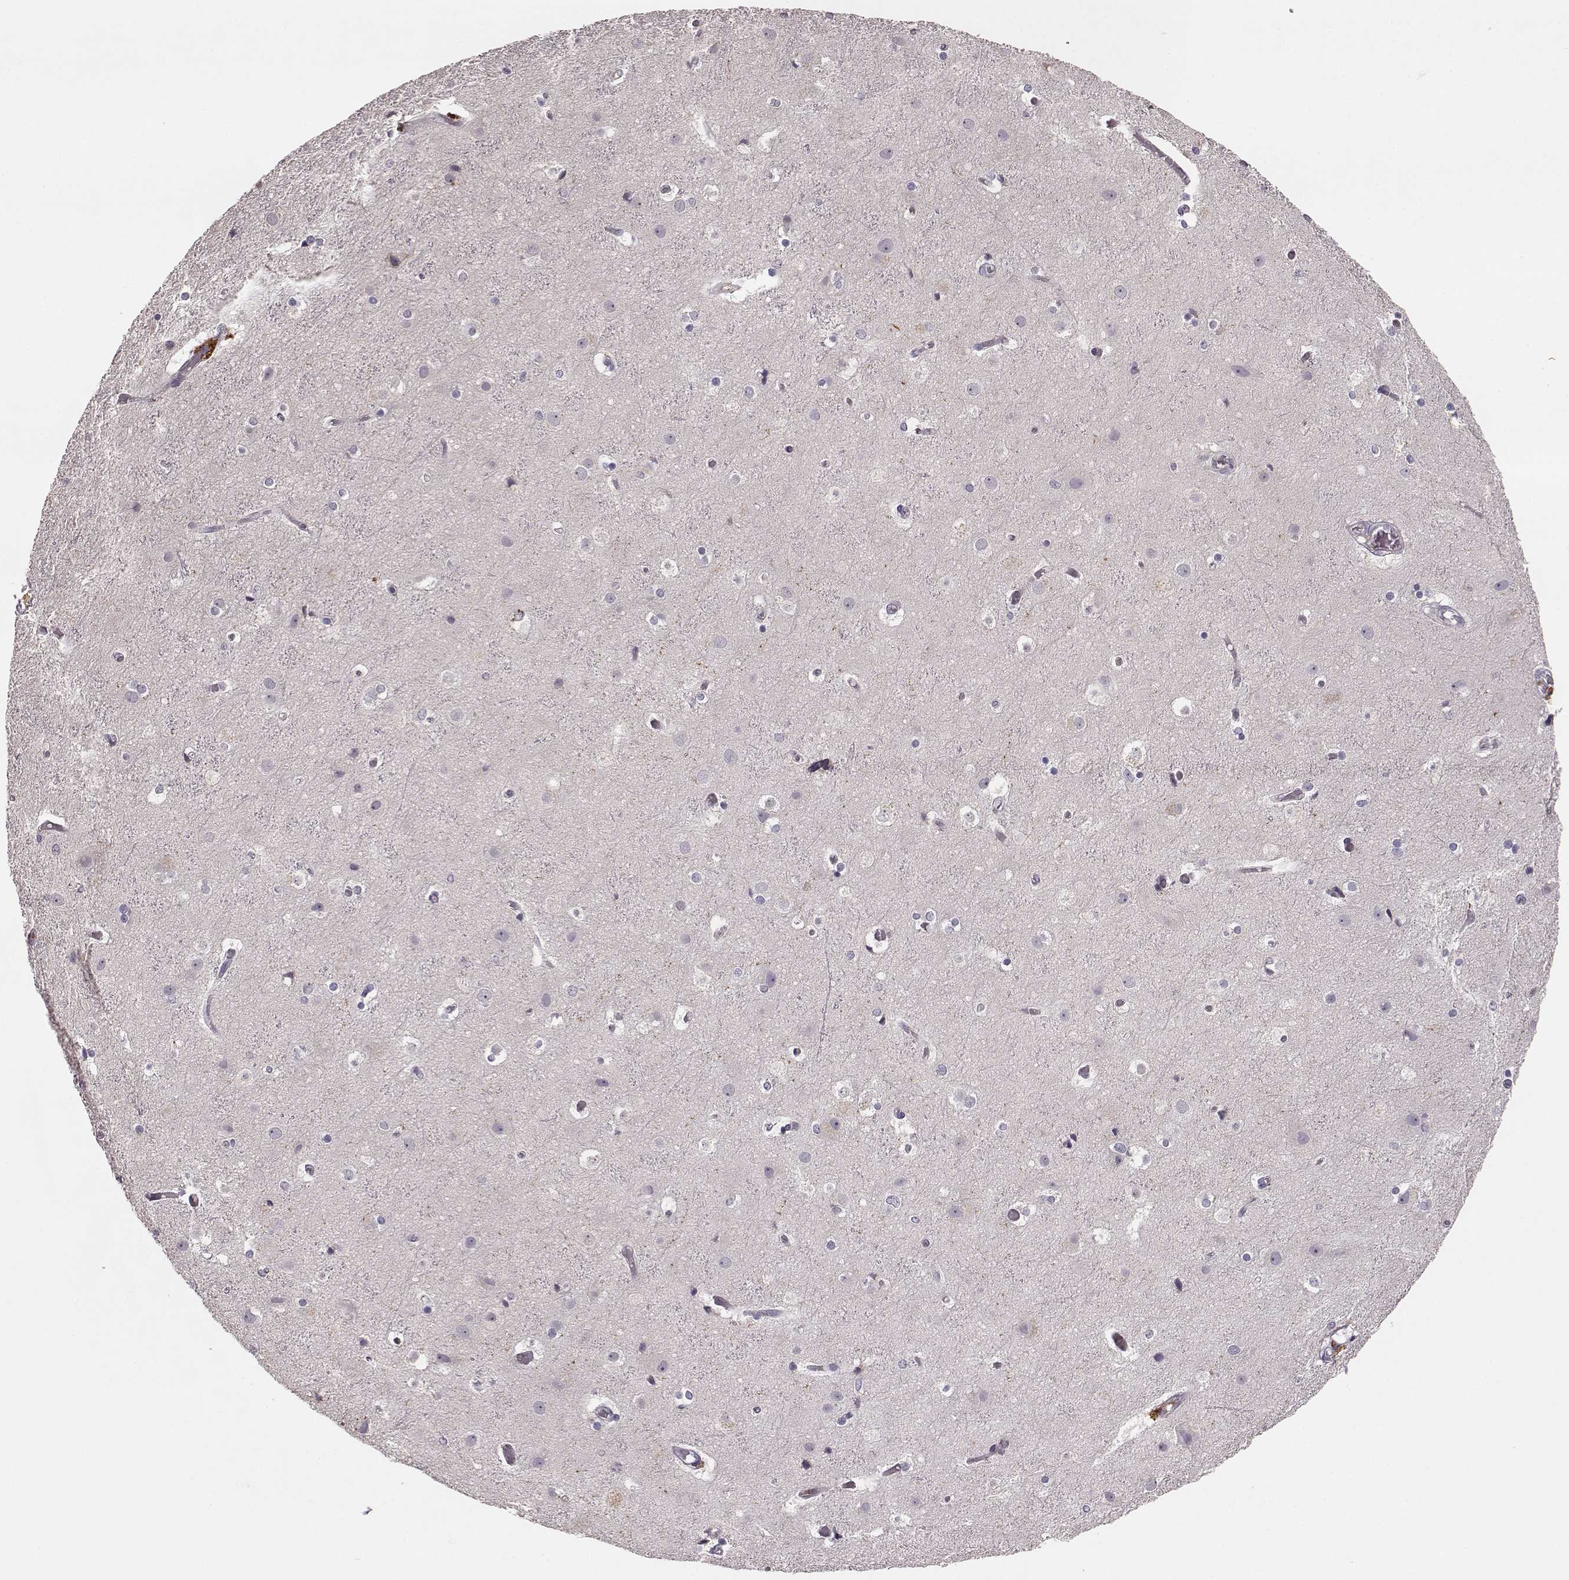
{"staining": {"intensity": "negative", "quantity": "none", "location": "none"}, "tissue": "cerebral cortex", "cell_type": "Endothelial cells", "image_type": "normal", "snomed": [{"axis": "morphology", "description": "Normal tissue, NOS"}, {"axis": "topography", "description": "Cerebral cortex"}], "caption": "Immunohistochemistry (IHC) micrograph of benign cerebral cortex: human cerebral cortex stained with DAB exhibits no significant protein staining in endothelial cells. (Stains: DAB (3,3'-diaminobenzidine) immunohistochemistry with hematoxylin counter stain, Microscopy: brightfield microscopy at high magnification).", "gene": "YJEFN3", "patient": {"sex": "female", "age": 52}}